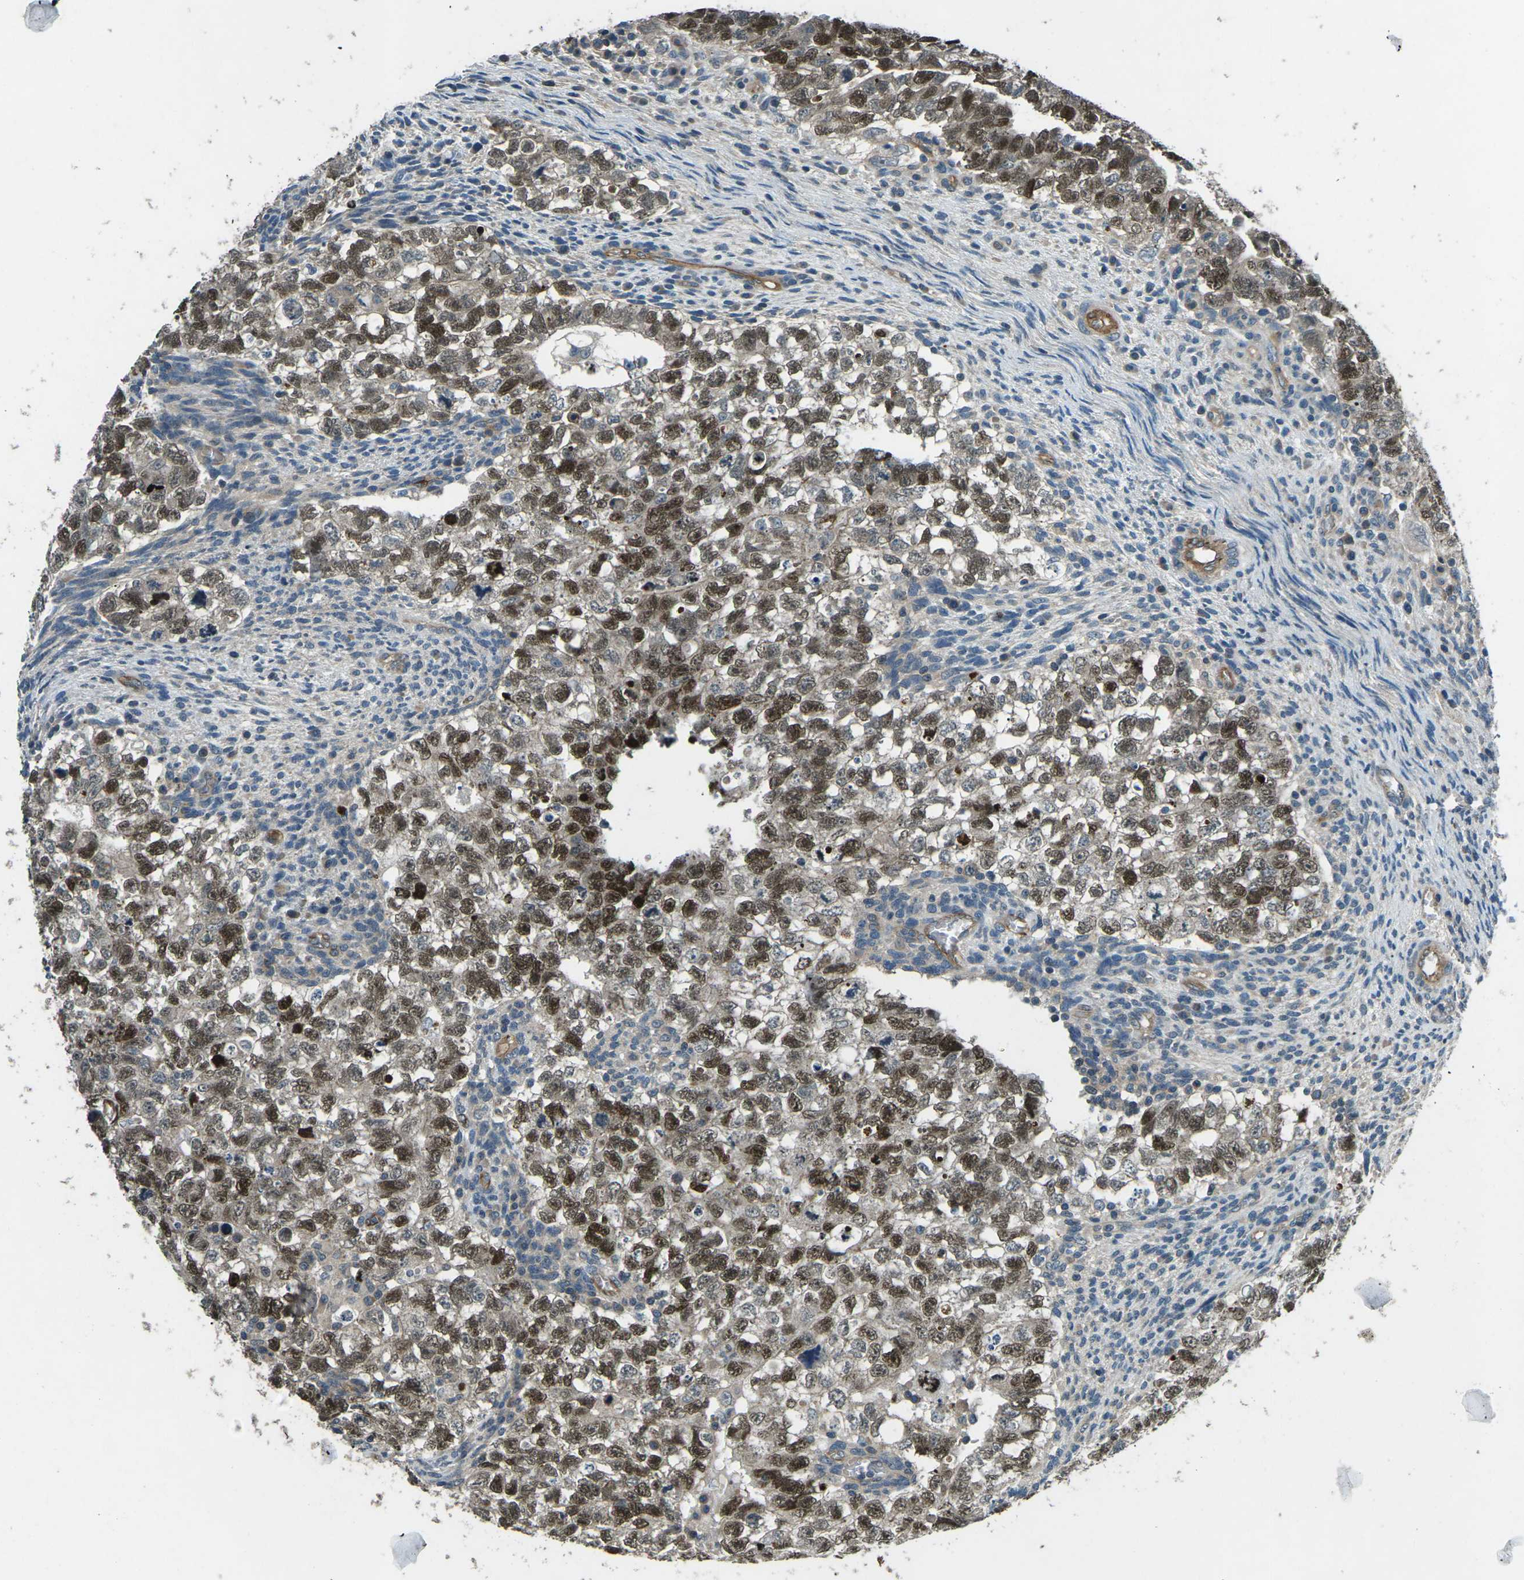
{"staining": {"intensity": "strong", "quantity": ">75%", "location": "cytoplasmic/membranous,nuclear"}, "tissue": "testis cancer", "cell_type": "Tumor cells", "image_type": "cancer", "snomed": [{"axis": "morphology", "description": "Seminoma, NOS"}, {"axis": "morphology", "description": "Carcinoma, Embryonal, NOS"}, {"axis": "topography", "description": "Testis"}], "caption": "Brown immunohistochemical staining in human testis cancer demonstrates strong cytoplasmic/membranous and nuclear staining in about >75% of tumor cells.", "gene": "AFAP1", "patient": {"sex": "male", "age": 38}}